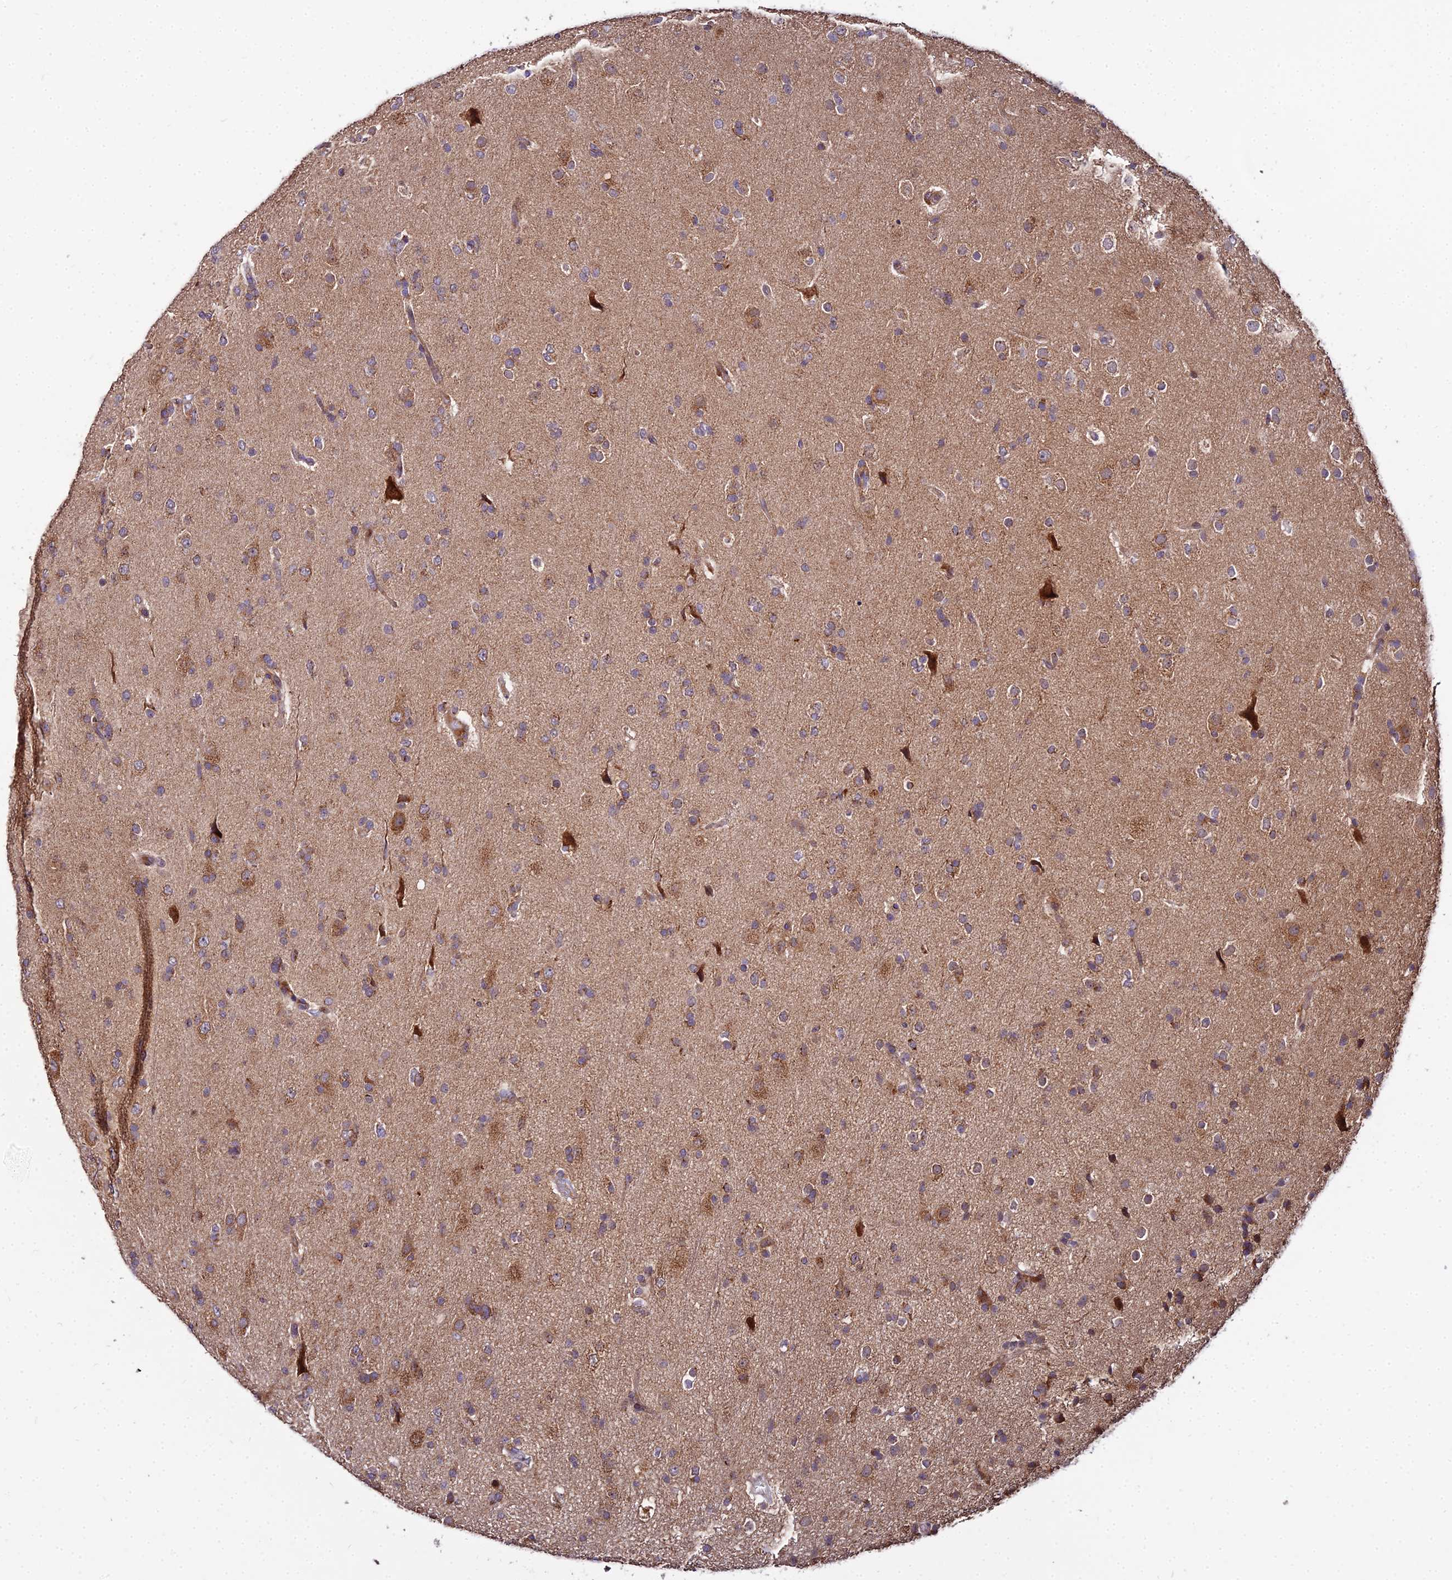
{"staining": {"intensity": "moderate", "quantity": "25%-75%", "location": "cytoplasmic/membranous"}, "tissue": "glioma", "cell_type": "Tumor cells", "image_type": "cancer", "snomed": [{"axis": "morphology", "description": "Glioma, malignant, Low grade"}, {"axis": "topography", "description": "Brain"}], "caption": "High-magnification brightfield microscopy of glioma stained with DAB (brown) and counterstained with hematoxylin (blue). tumor cells exhibit moderate cytoplasmic/membranous positivity is present in about25%-75% of cells. (DAB = brown stain, brightfield microscopy at high magnification).", "gene": "PEX19", "patient": {"sex": "male", "age": 65}}